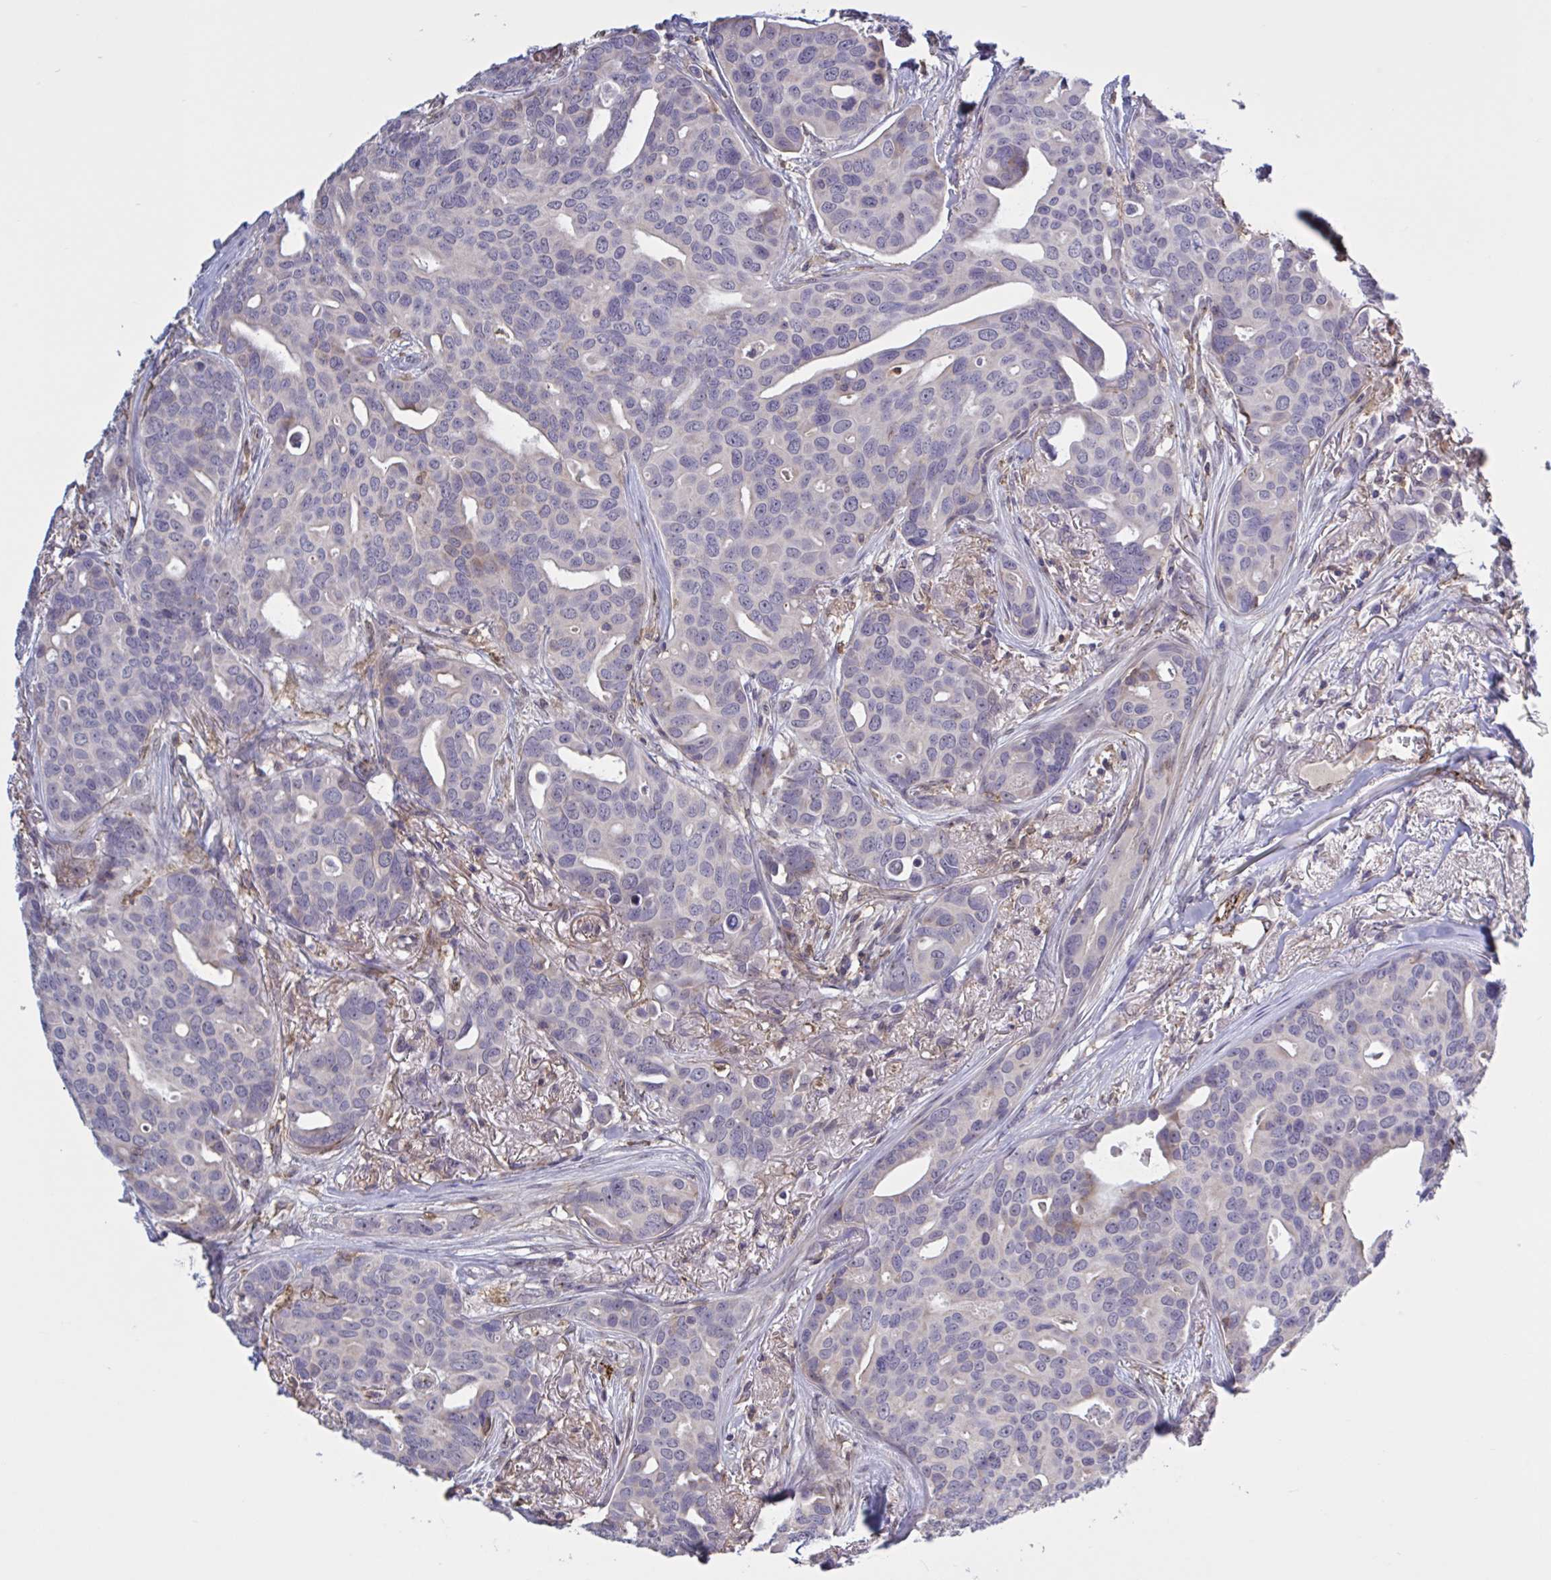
{"staining": {"intensity": "negative", "quantity": "none", "location": "none"}, "tissue": "breast cancer", "cell_type": "Tumor cells", "image_type": "cancer", "snomed": [{"axis": "morphology", "description": "Duct carcinoma"}, {"axis": "topography", "description": "Breast"}], "caption": "Breast cancer was stained to show a protein in brown. There is no significant staining in tumor cells.", "gene": "CD101", "patient": {"sex": "female", "age": 54}}